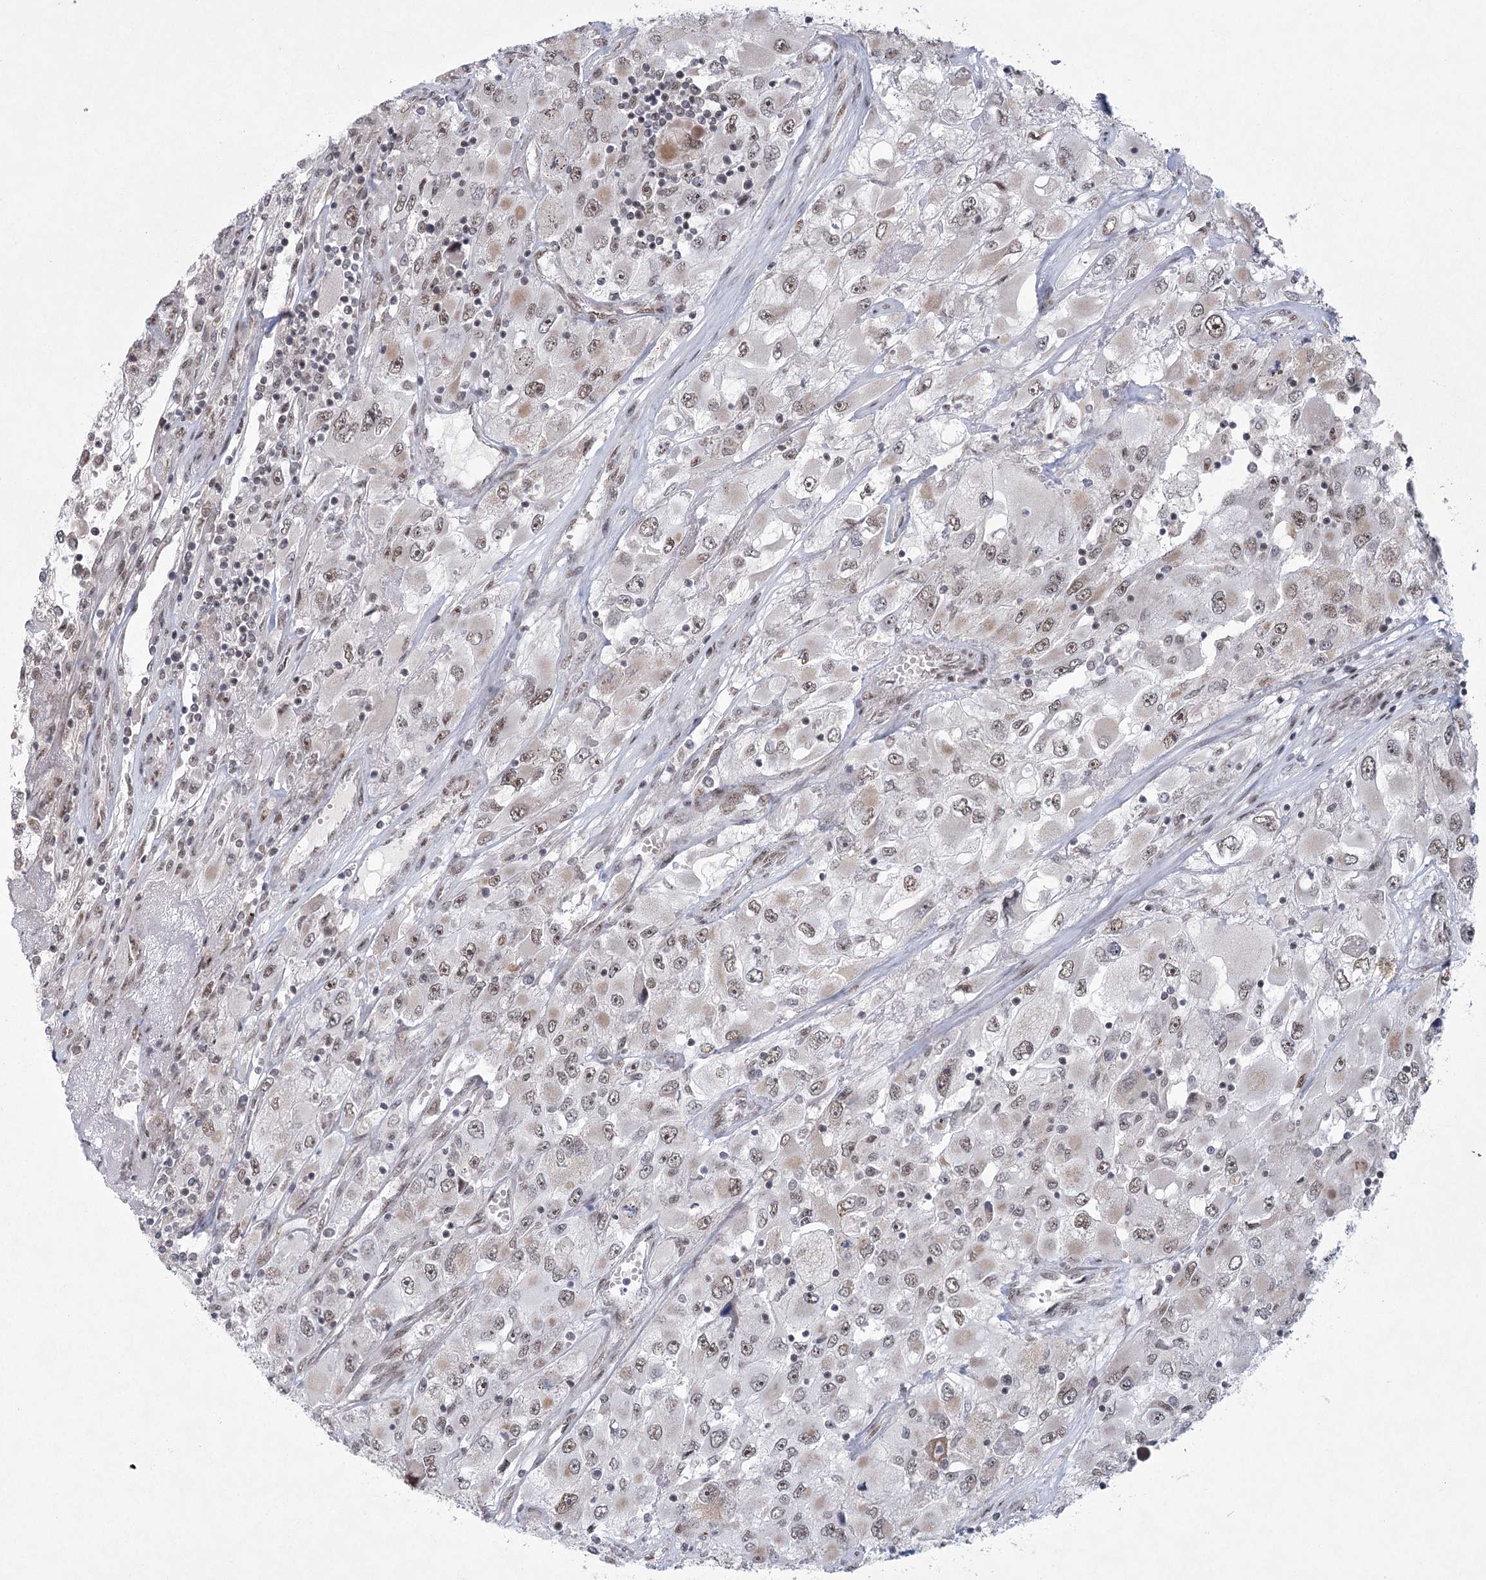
{"staining": {"intensity": "weak", "quantity": ">75%", "location": "nuclear"}, "tissue": "renal cancer", "cell_type": "Tumor cells", "image_type": "cancer", "snomed": [{"axis": "morphology", "description": "Adenocarcinoma, NOS"}, {"axis": "topography", "description": "Kidney"}], "caption": "Weak nuclear protein expression is seen in approximately >75% of tumor cells in adenocarcinoma (renal).", "gene": "CIB4", "patient": {"sex": "female", "age": 52}}